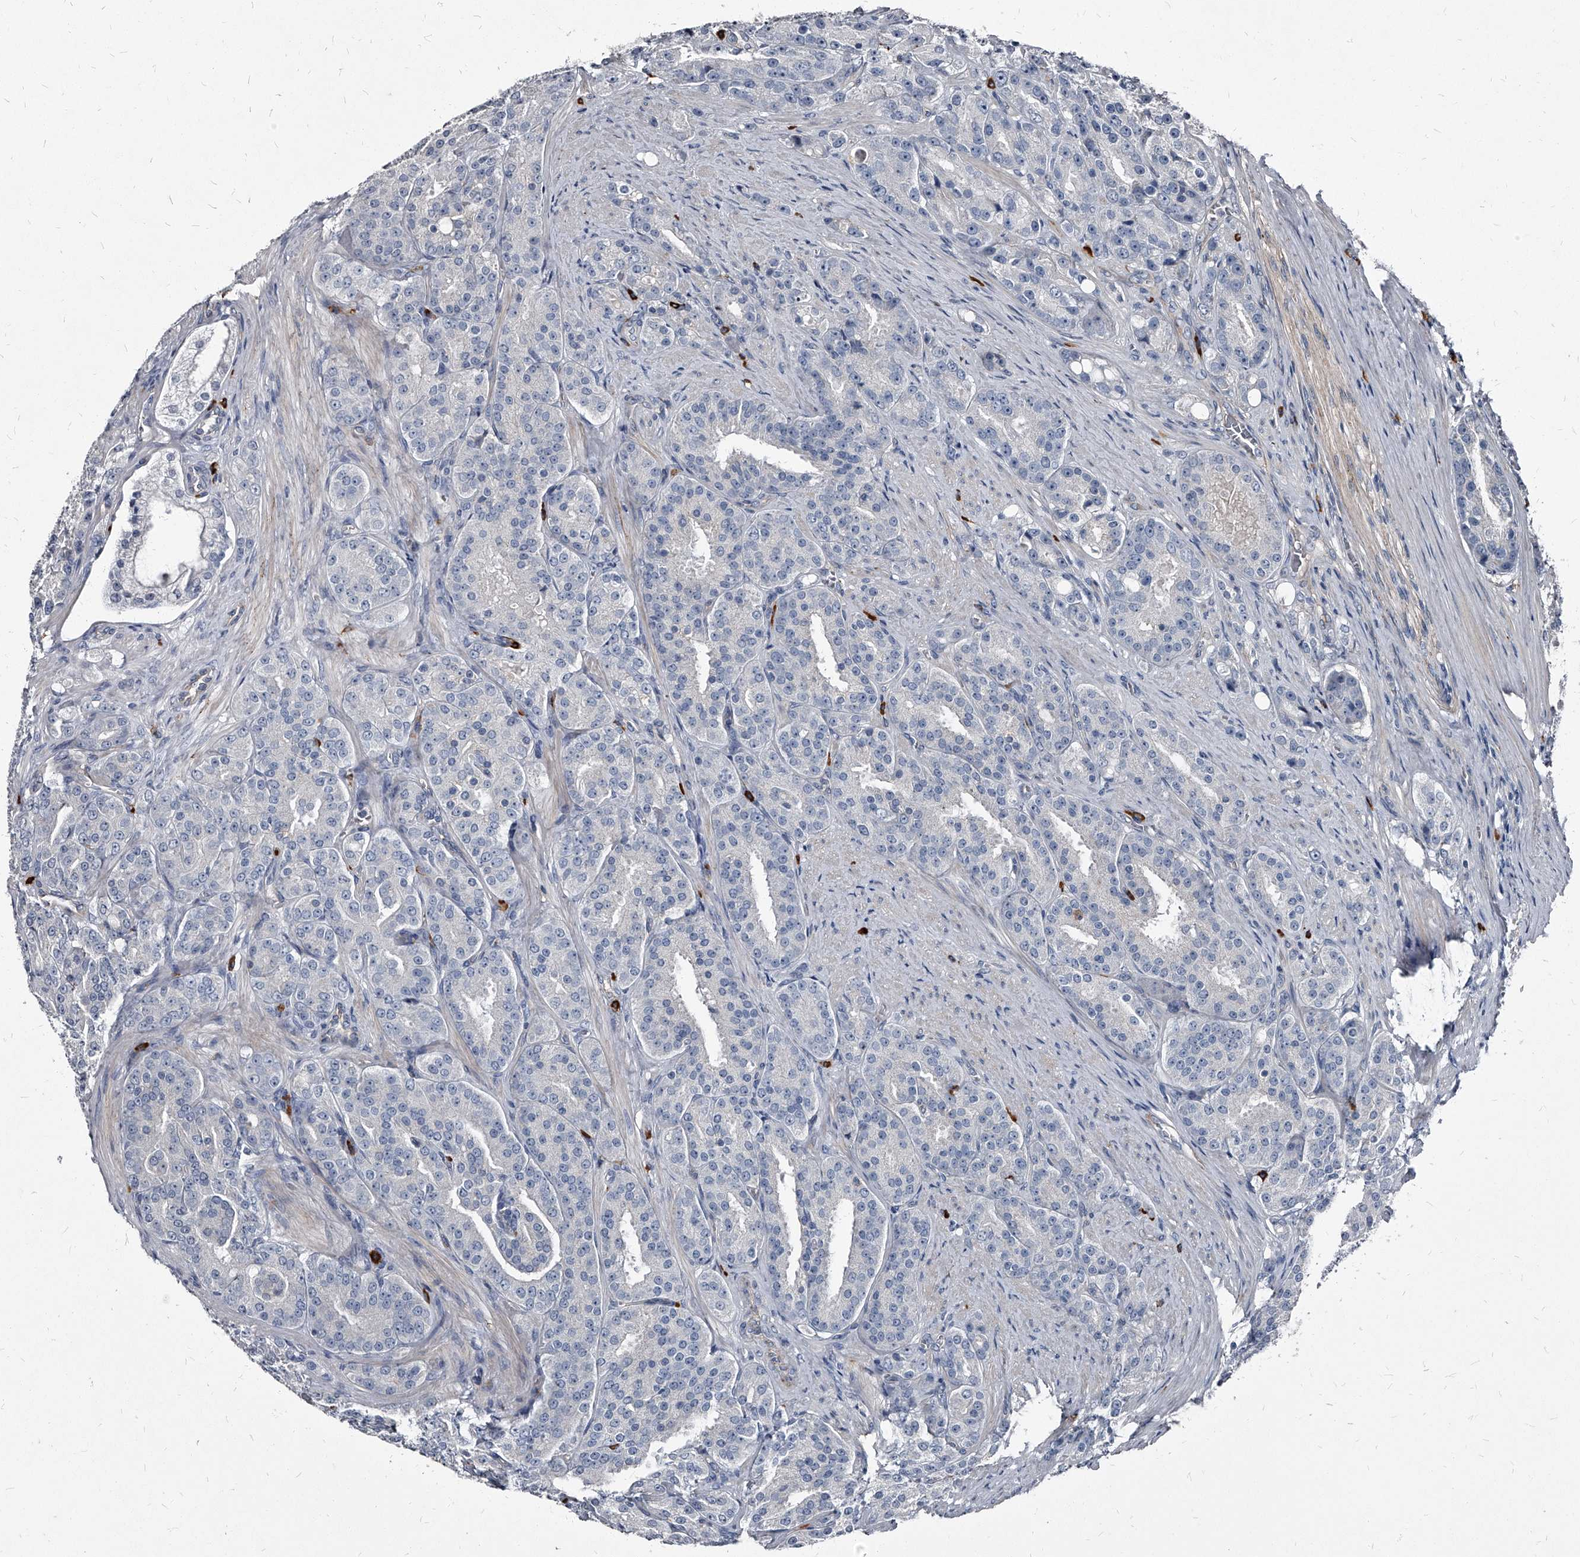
{"staining": {"intensity": "negative", "quantity": "none", "location": "none"}, "tissue": "prostate cancer", "cell_type": "Tumor cells", "image_type": "cancer", "snomed": [{"axis": "morphology", "description": "Adenocarcinoma, High grade"}, {"axis": "topography", "description": "Prostate"}], "caption": "This photomicrograph is of adenocarcinoma (high-grade) (prostate) stained with IHC to label a protein in brown with the nuclei are counter-stained blue. There is no positivity in tumor cells. (DAB immunohistochemistry (IHC) with hematoxylin counter stain).", "gene": "PGLYRP3", "patient": {"sex": "male", "age": 60}}